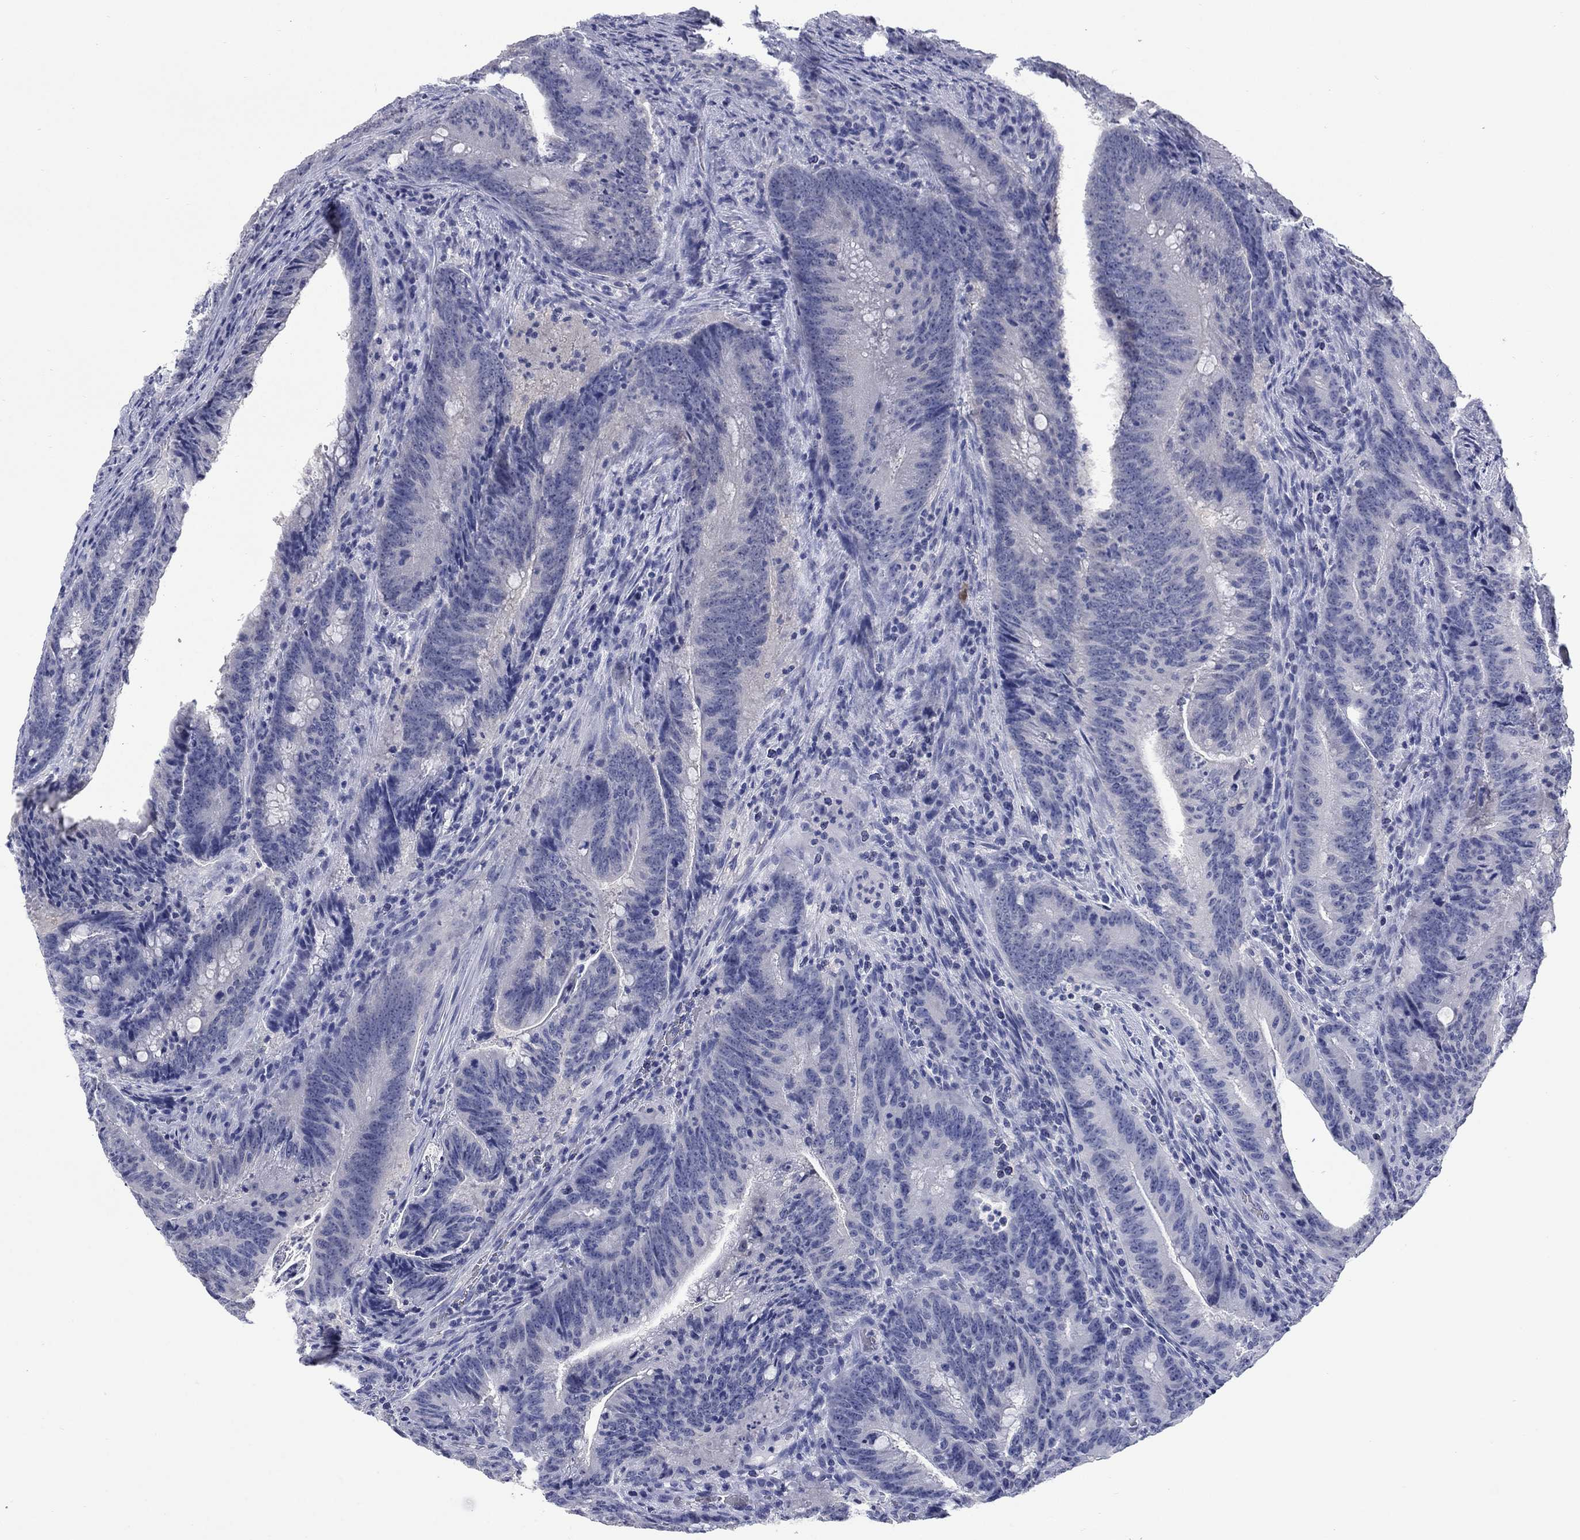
{"staining": {"intensity": "negative", "quantity": "none", "location": "none"}, "tissue": "colorectal cancer", "cell_type": "Tumor cells", "image_type": "cancer", "snomed": [{"axis": "morphology", "description": "Adenocarcinoma, NOS"}, {"axis": "topography", "description": "Colon"}], "caption": "Immunohistochemistry (IHC) image of neoplastic tissue: human colorectal cancer (adenocarcinoma) stained with DAB (3,3'-diaminobenzidine) demonstrates no significant protein positivity in tumor cells.", "gene": "ATP6V1G2", "patient": {"sex": "female", "age": 87}}